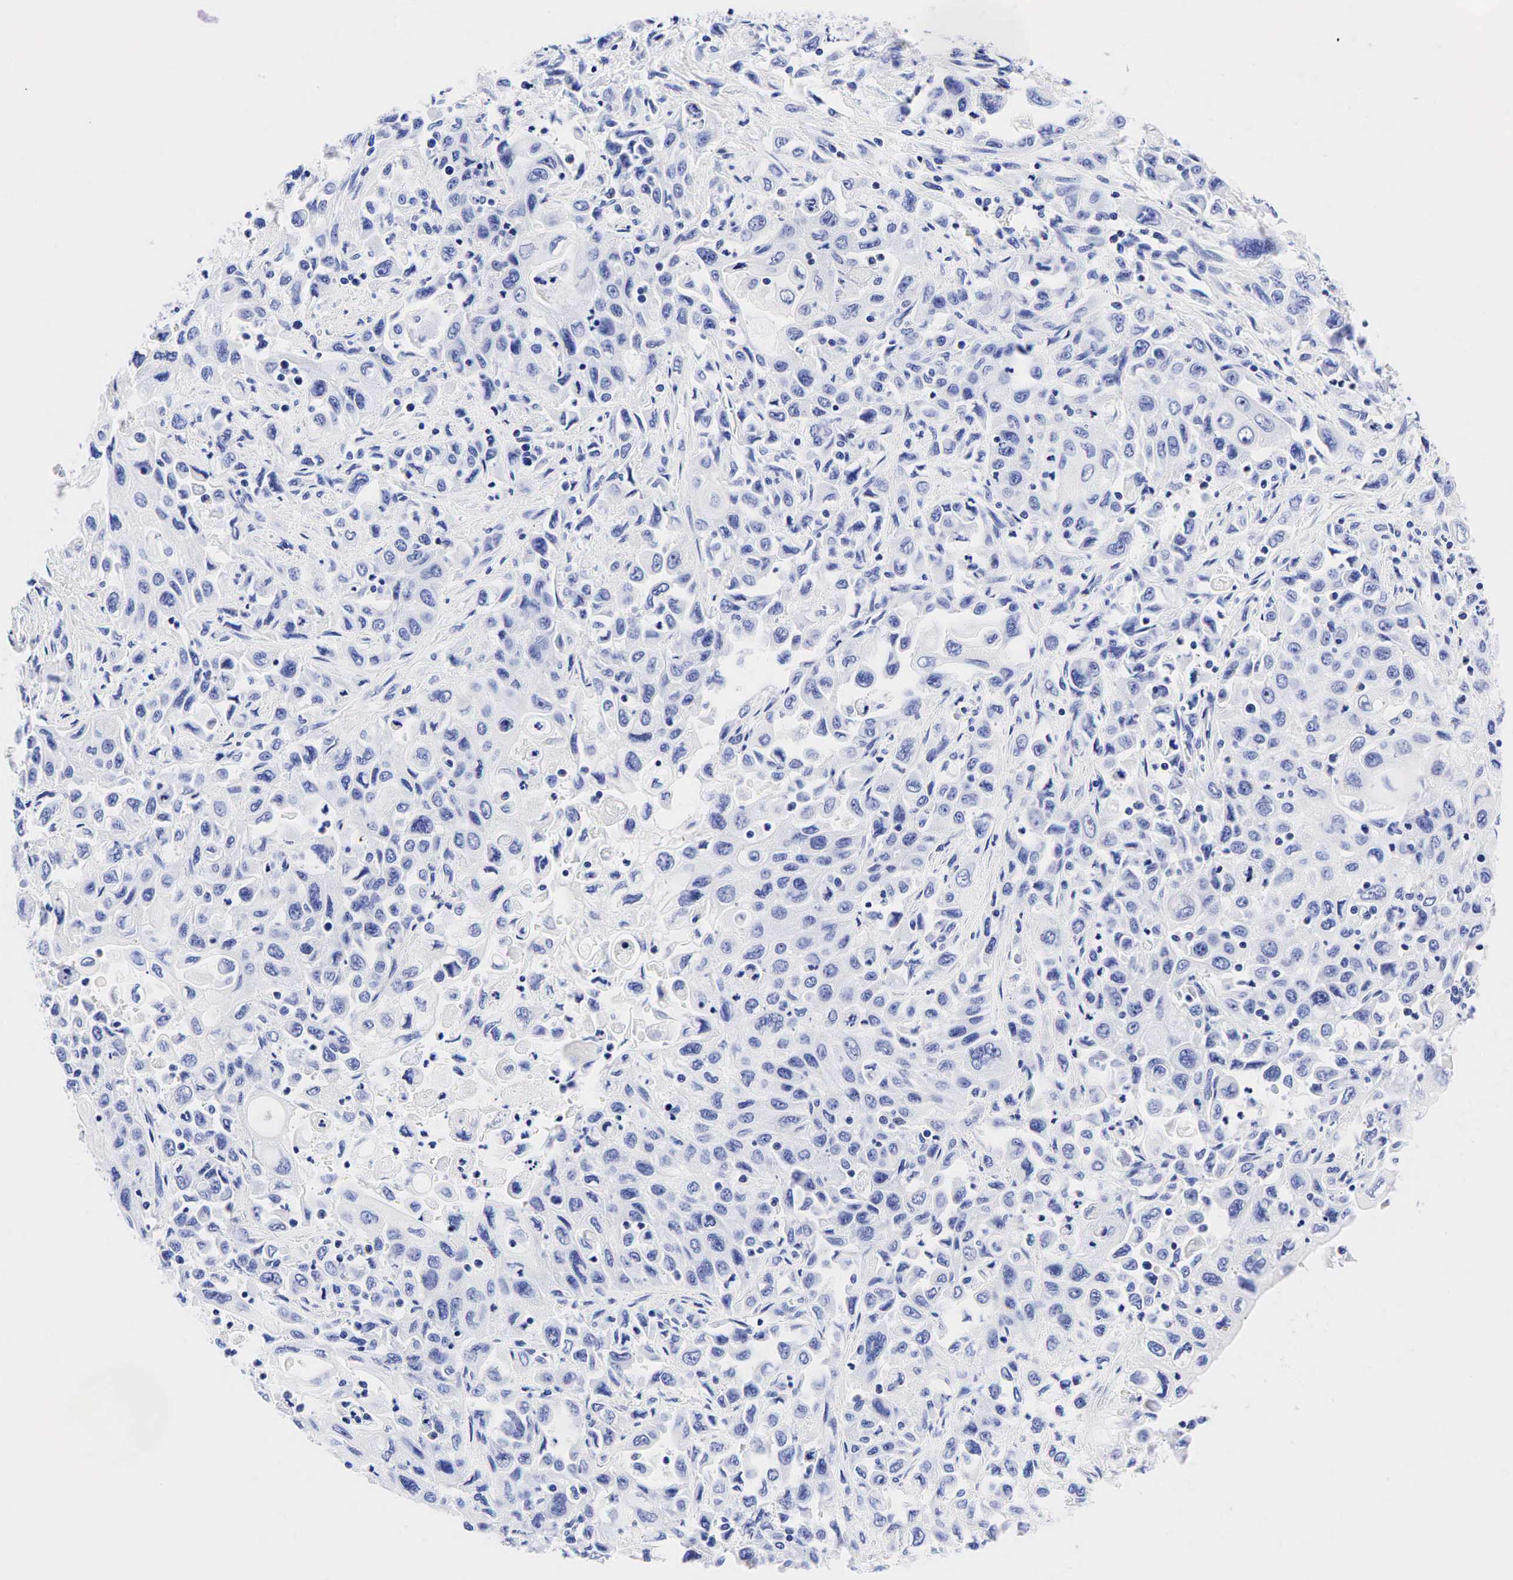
{"staining": {"intensity": "negative", "quantity": "none", "location": "none"}, "tissue": "pancreatic cancer", "cell_type": "Tumor cells", "image_type": "cancer", "snomed": [{"axis": "morphology", "description": "Adenocarcinoma, NOS"}, {"axis": "topography", "description": "Pancreas"}], "caption": "Tumor cells are negative for brown protein staining in pancreatic adenocarcinoma.", "gene": "ESR1", "patient": {"sex": "male", "age": 70}}